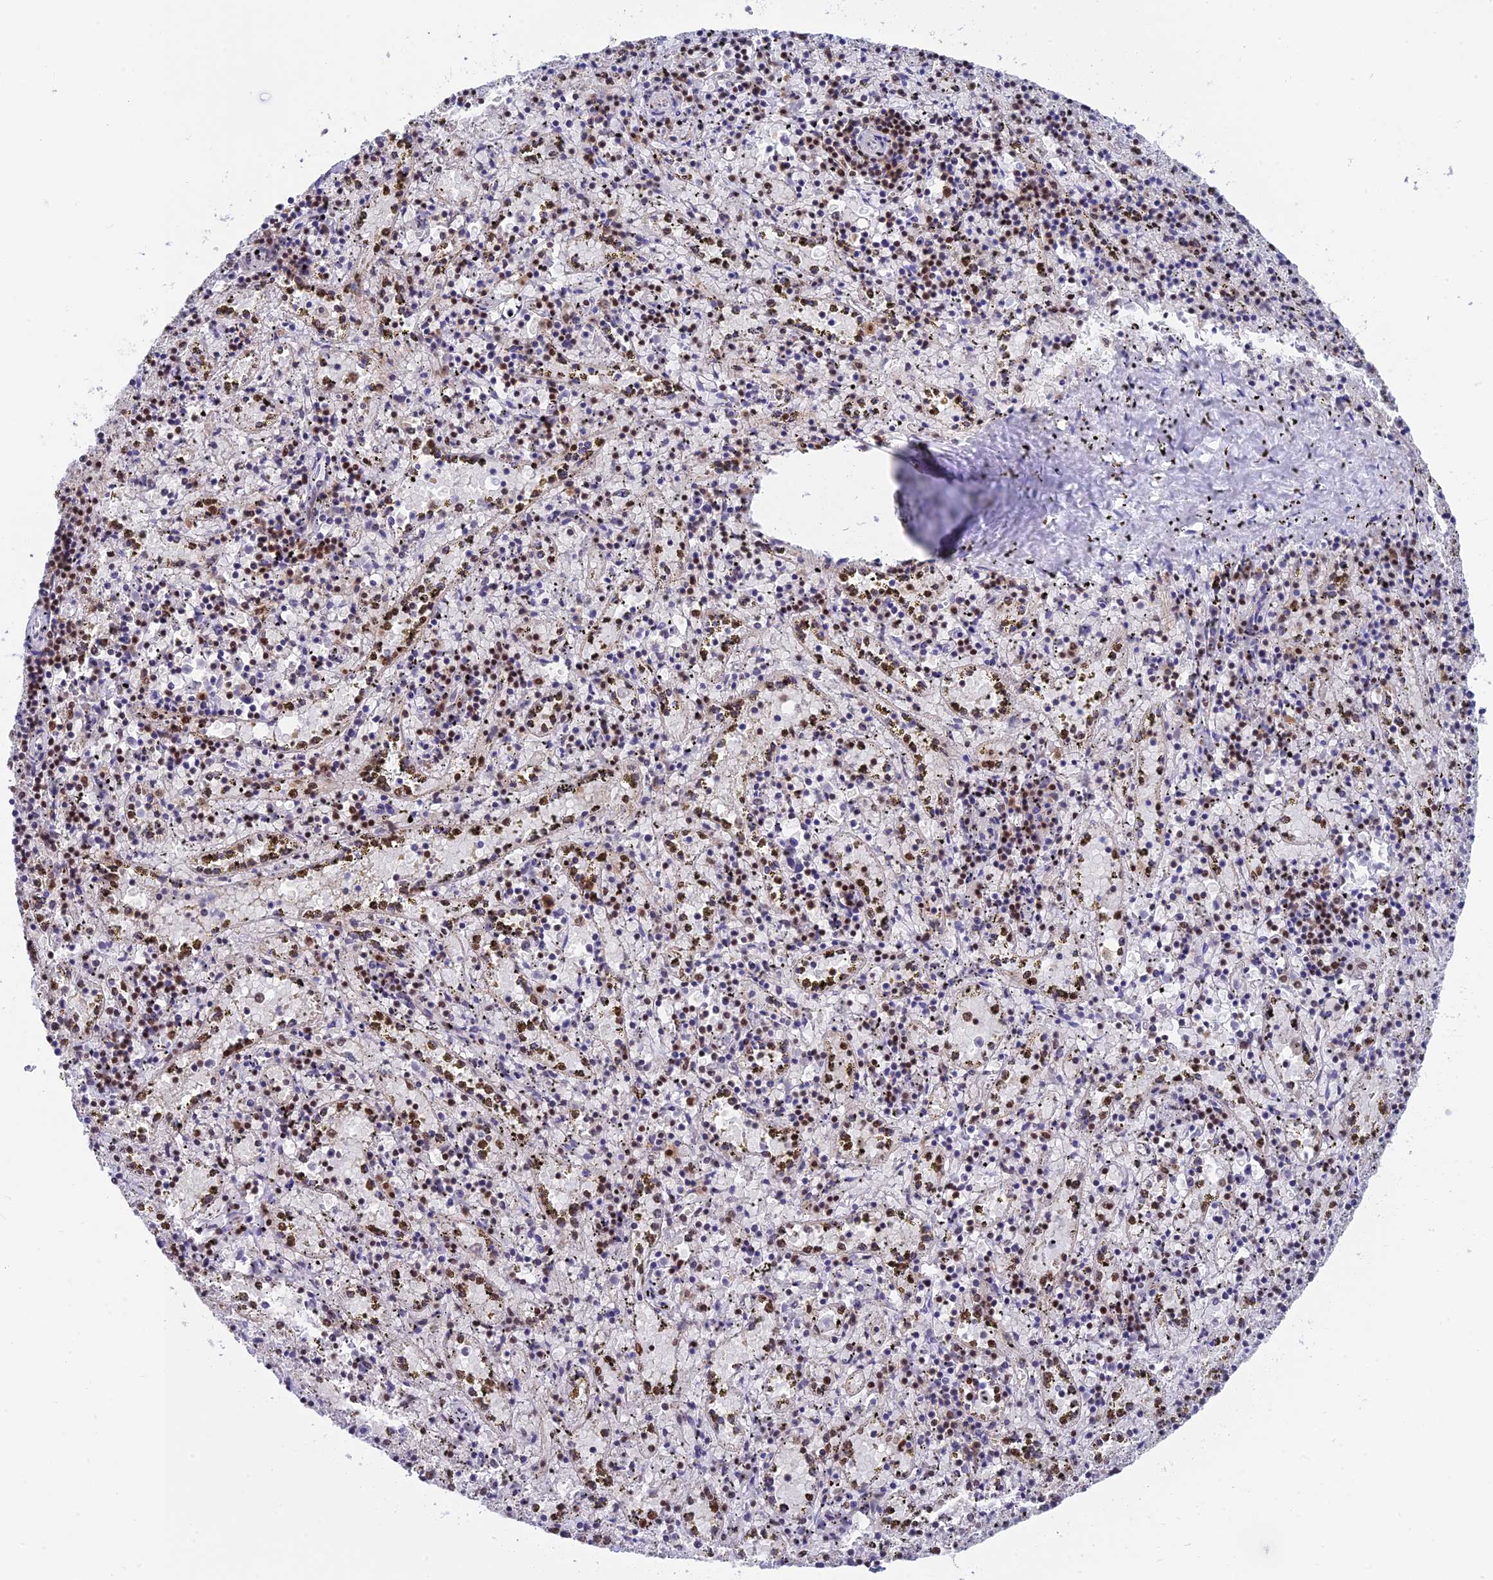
{"staining": {"intensity": "moderate", "quantity": "25%-75%", "location": "nuclear"}, "tissue": "spleen", "cell_type": "Cells in red pulp", "image_type": "normal", "snomed": [{"axis": "morphology", "description": "Normal tissue, NOS"}, {"axis": "topography", "description": "Spleen"}], "caption": "IHC photomicrograph of benign human spleen stained for a protein (brown), which displays medium levels of moderate nuclear expression in approximately 25%-75% of cells in red pulp.", "gene": "EEF1AKMT3", "patient": {"sex": "male", "age": 11}}